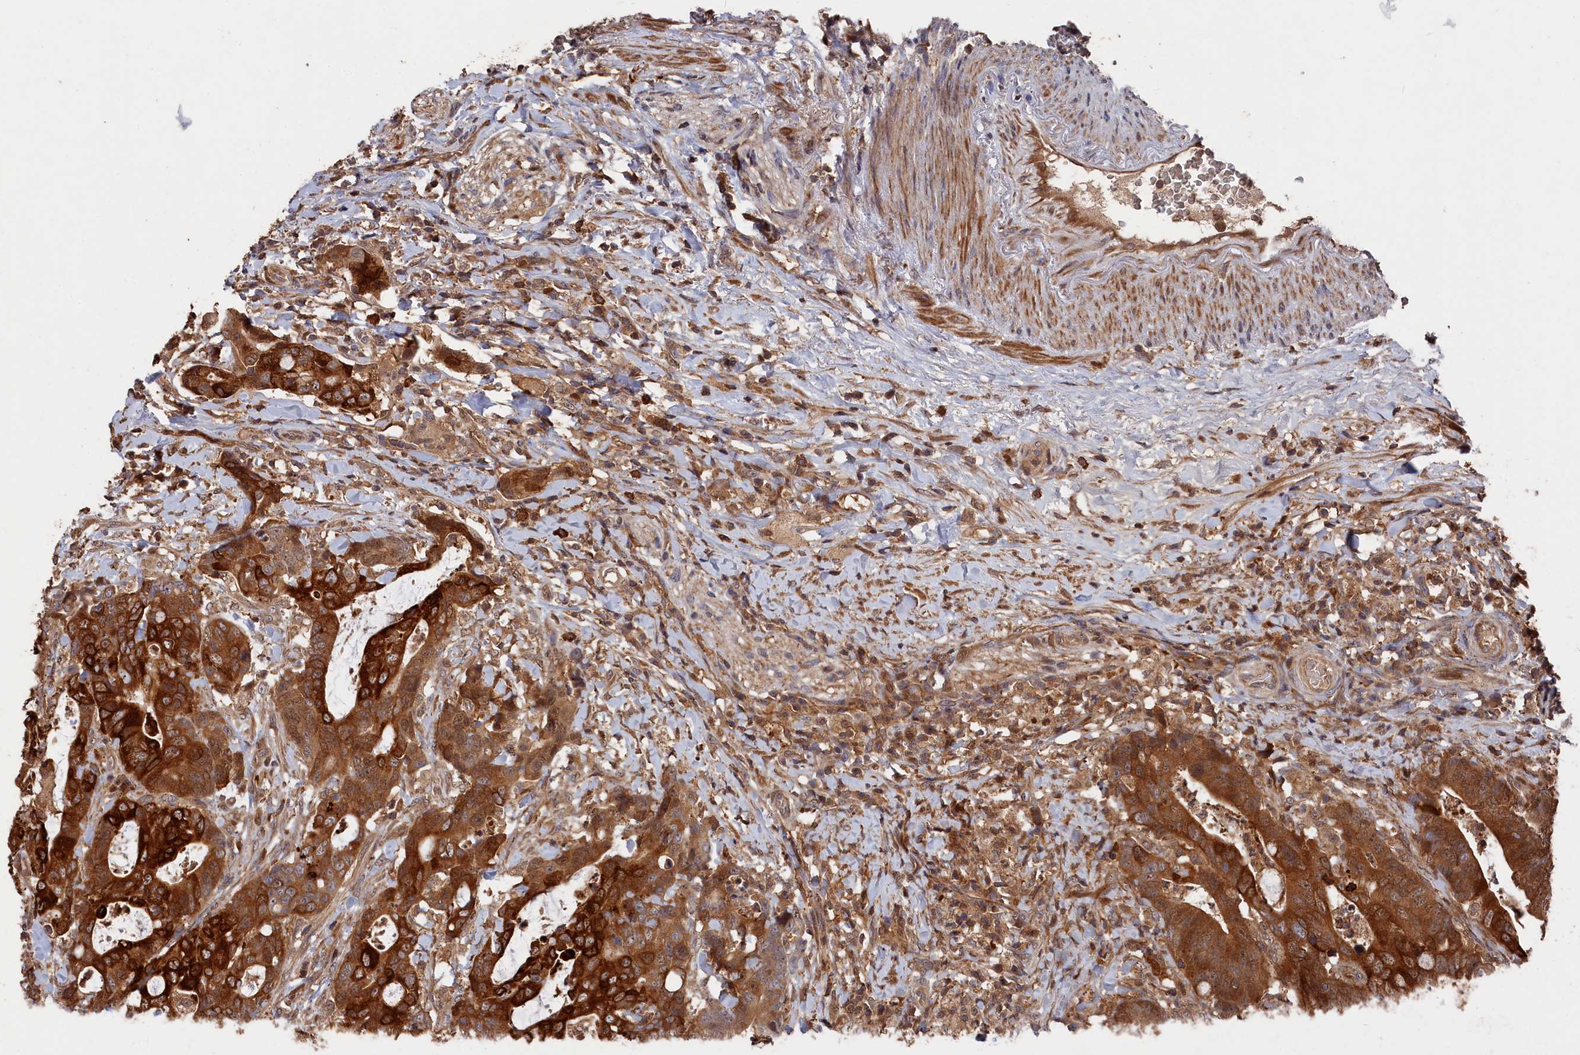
{"staining": {"intensity": "strong", "quantity": ">75%", "location": "cytoplasmic/membranous"}, "tissue": "colorectal cancer", "cell_type": "Tumor cells", "image_type": "cancer", "snomed": [{"axis": "morphology", "description": "Adenocarcinoma, NOS"}, {"axis": "topography", "description": "Colon"}], "caption": "A micrograph showing strong cytoplasmic/membranous staining in about >75% of tumor cells in colorectal cancer, as visualized by brown immunohistochemical staining.", "gene": "RMI2", "patient": {"sex": "female", "age": 82}}